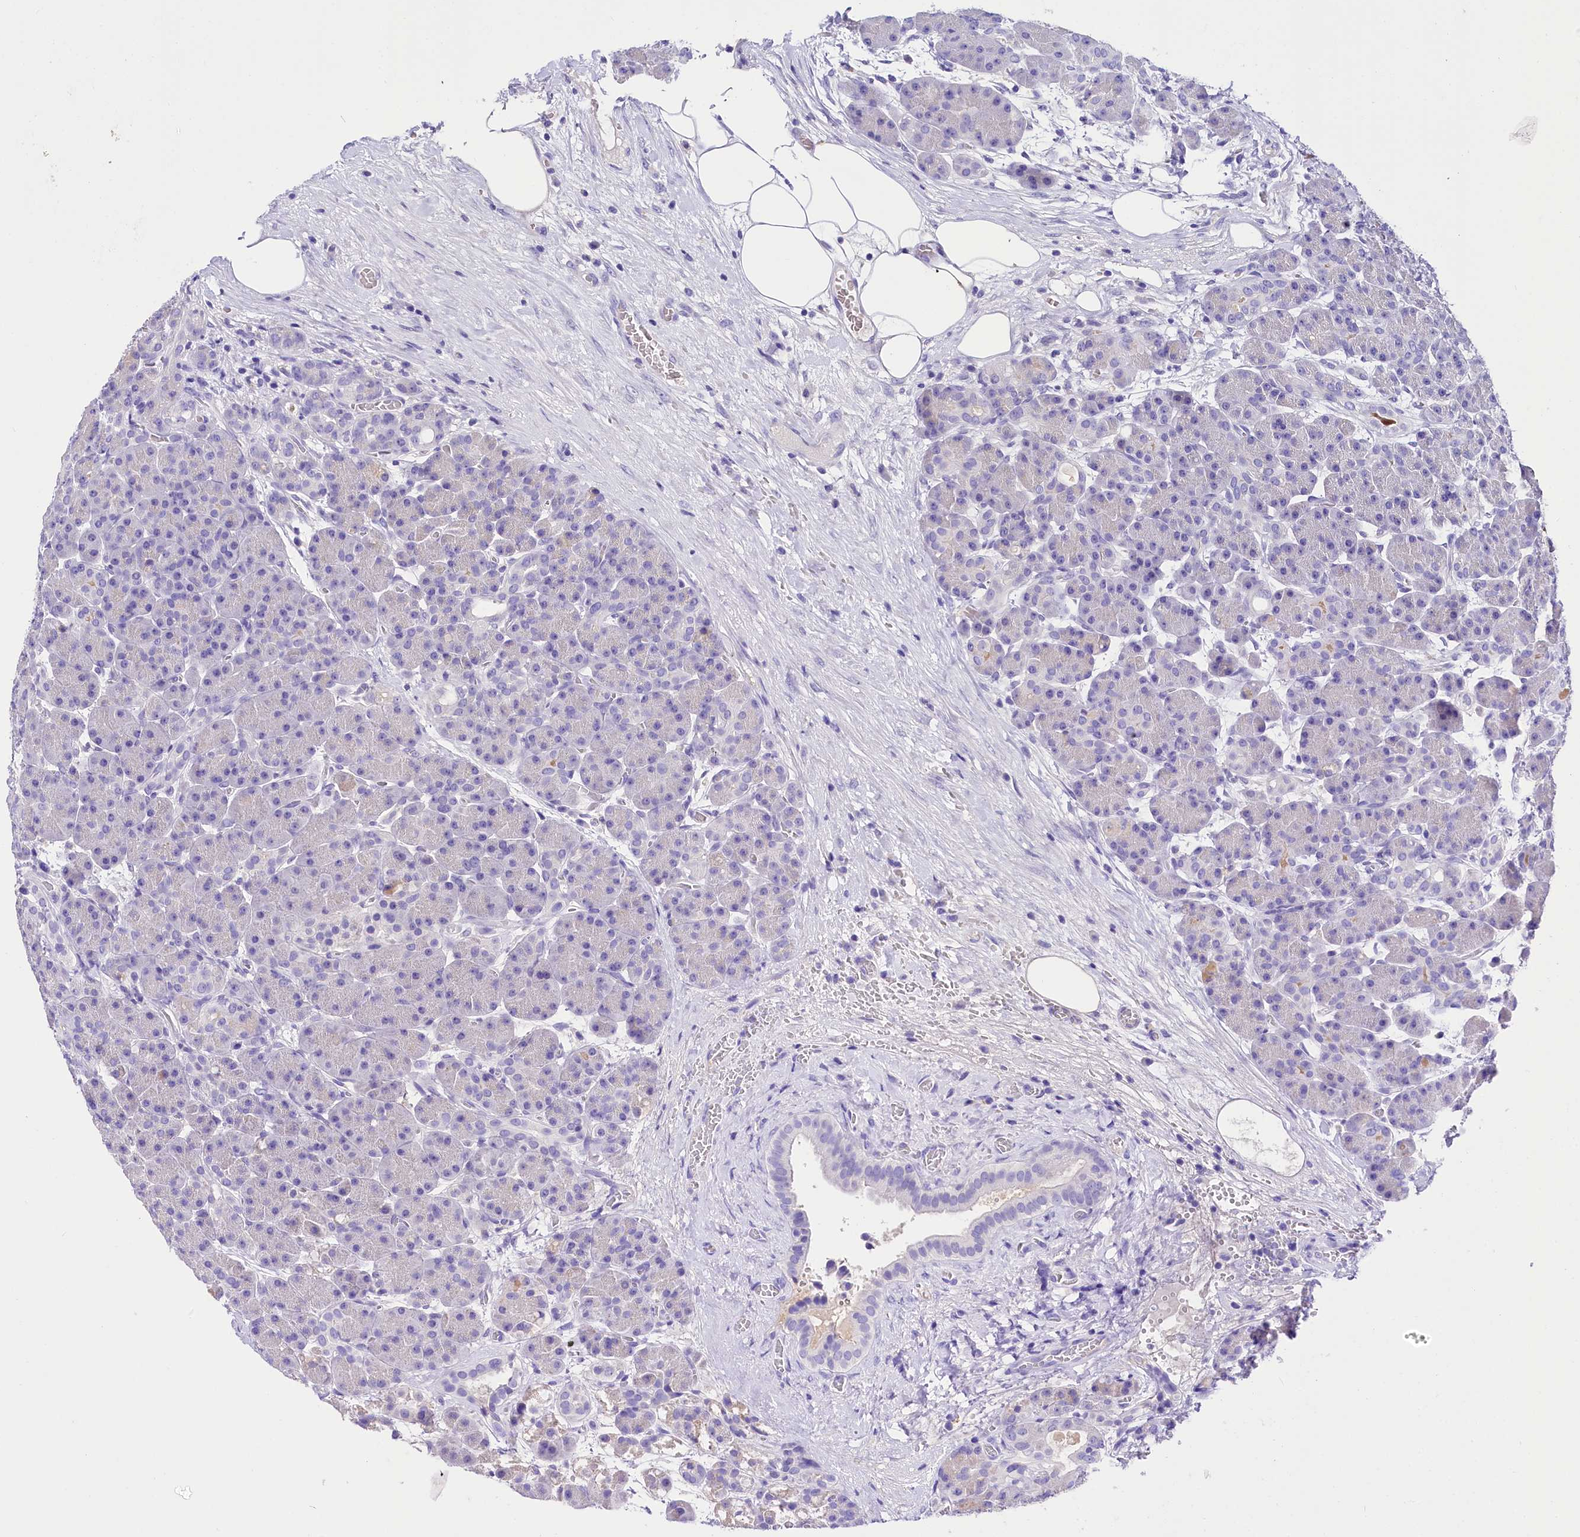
{"staining": {"intensity": "negative", "quantity": "none", "location": "none"}, "tissue": "pancreas", "cell_type": "Exocrine glandular cells", "image_type": "normal", "snomed": [{"axis": "morphology", "description": "Normal tissue, NOS"}, {"axis": "topography", "description": "Pancreas"}], "caption": "High magnification brightfield microscopy of unremarkable pancreas stained with DAB (3,3'-diaminobenzidine) (brown) and counterstained with hematoxylin (blue): exocrine glandular cells show no significant positivity.", "gene": "A2ML1", "patient": {"sex": "male", "age": 63}}